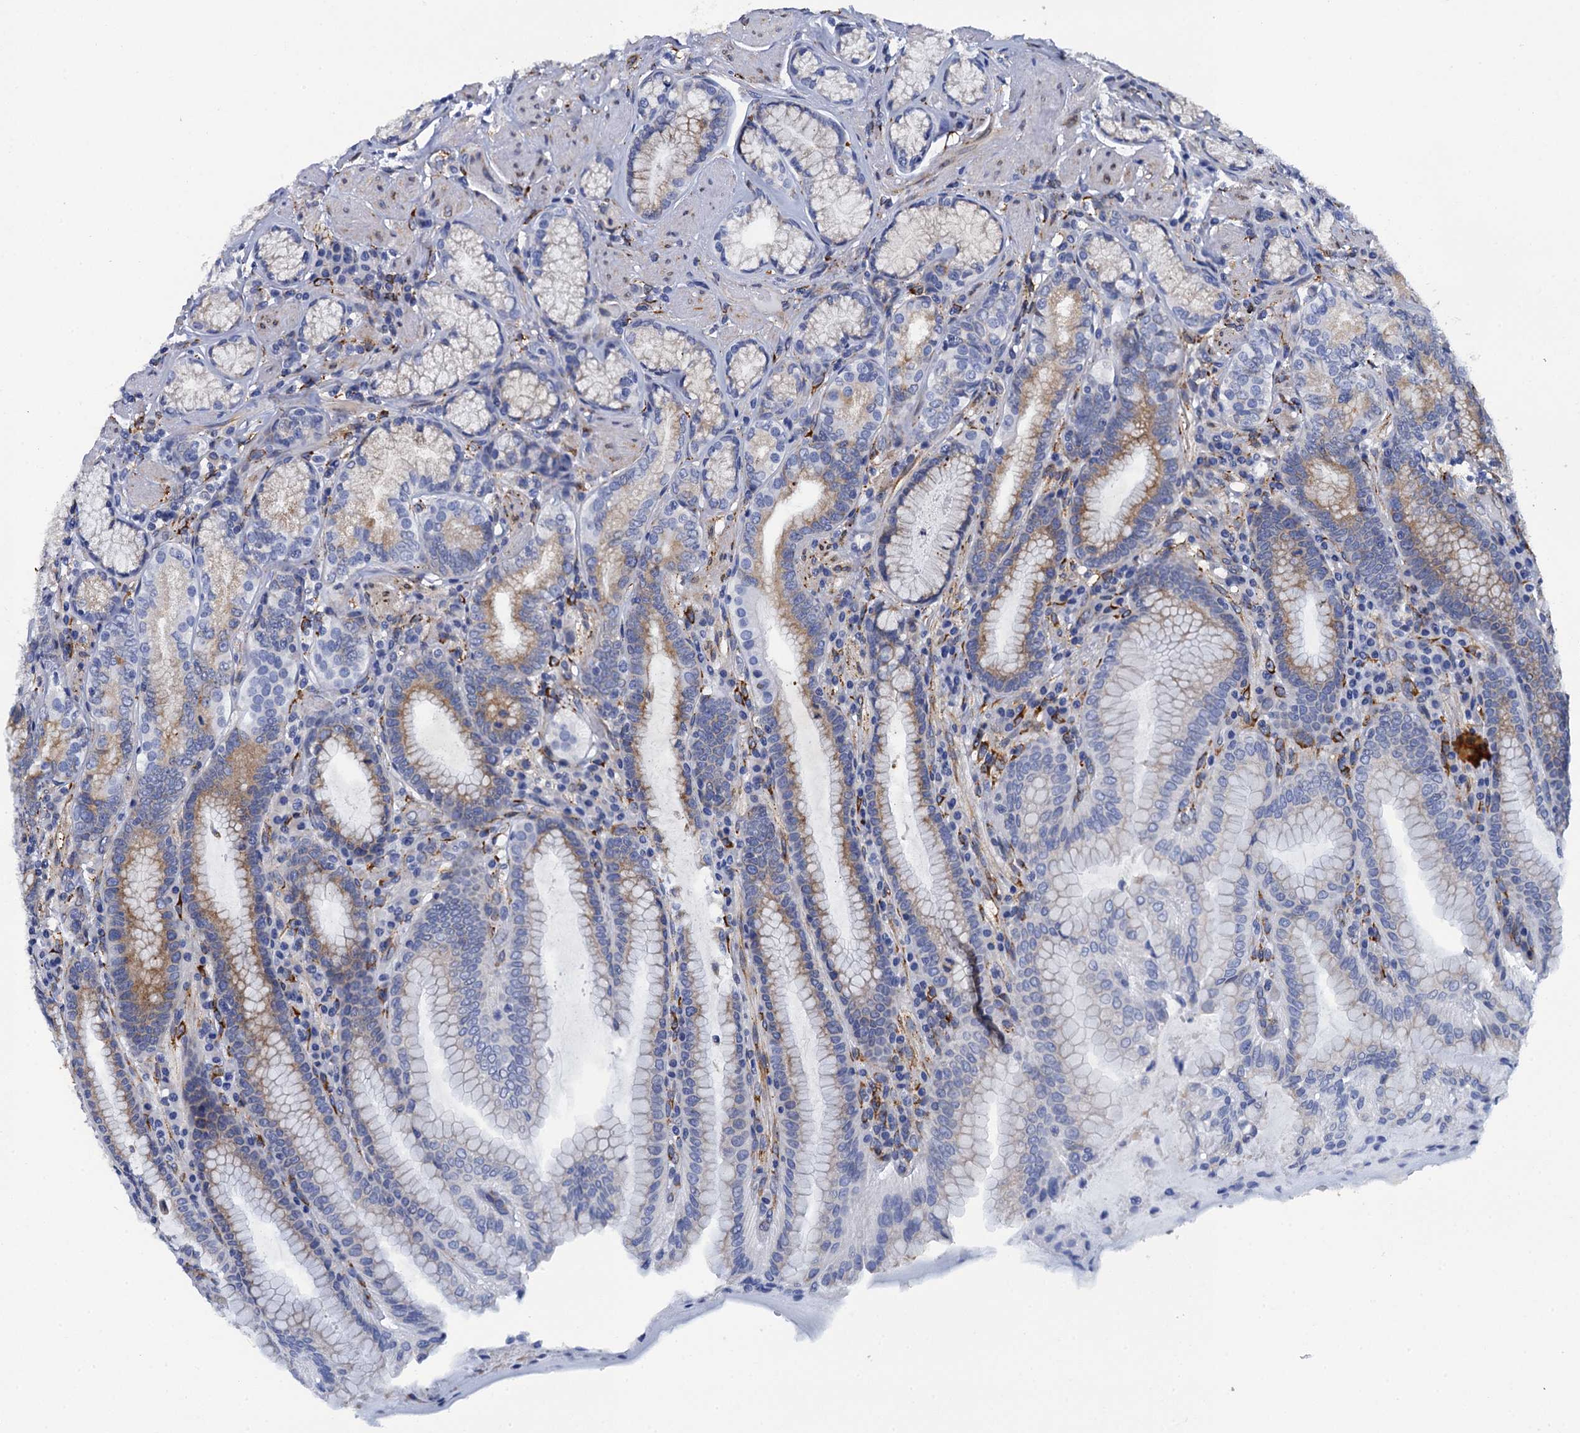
{"staining": {"intensity": "weak", "quantity": "25%-75%", "location": "cytoplasmic/membranous"}, "tissue": "stomach", "cell_type": "Glandular cells", "image_type": "normal", "snomed": [{"axis": "morphology", "description": "Normal tissue, NOS"}, {"axis": "topography", "description": "Stomach, upper"}, {"axis": "topography", "description": "Stomach, lower"}], "caption": "This photomicrograph displays unremarkable stomach stained with IHC to label a protein in brown. The cytoplasmic/membranous of glandular cells show weak positivity for the protein. Nuclei are counter-stained blue.", "gene": "POGLUT3", "patient": {"sex": "female", "age": 76}}